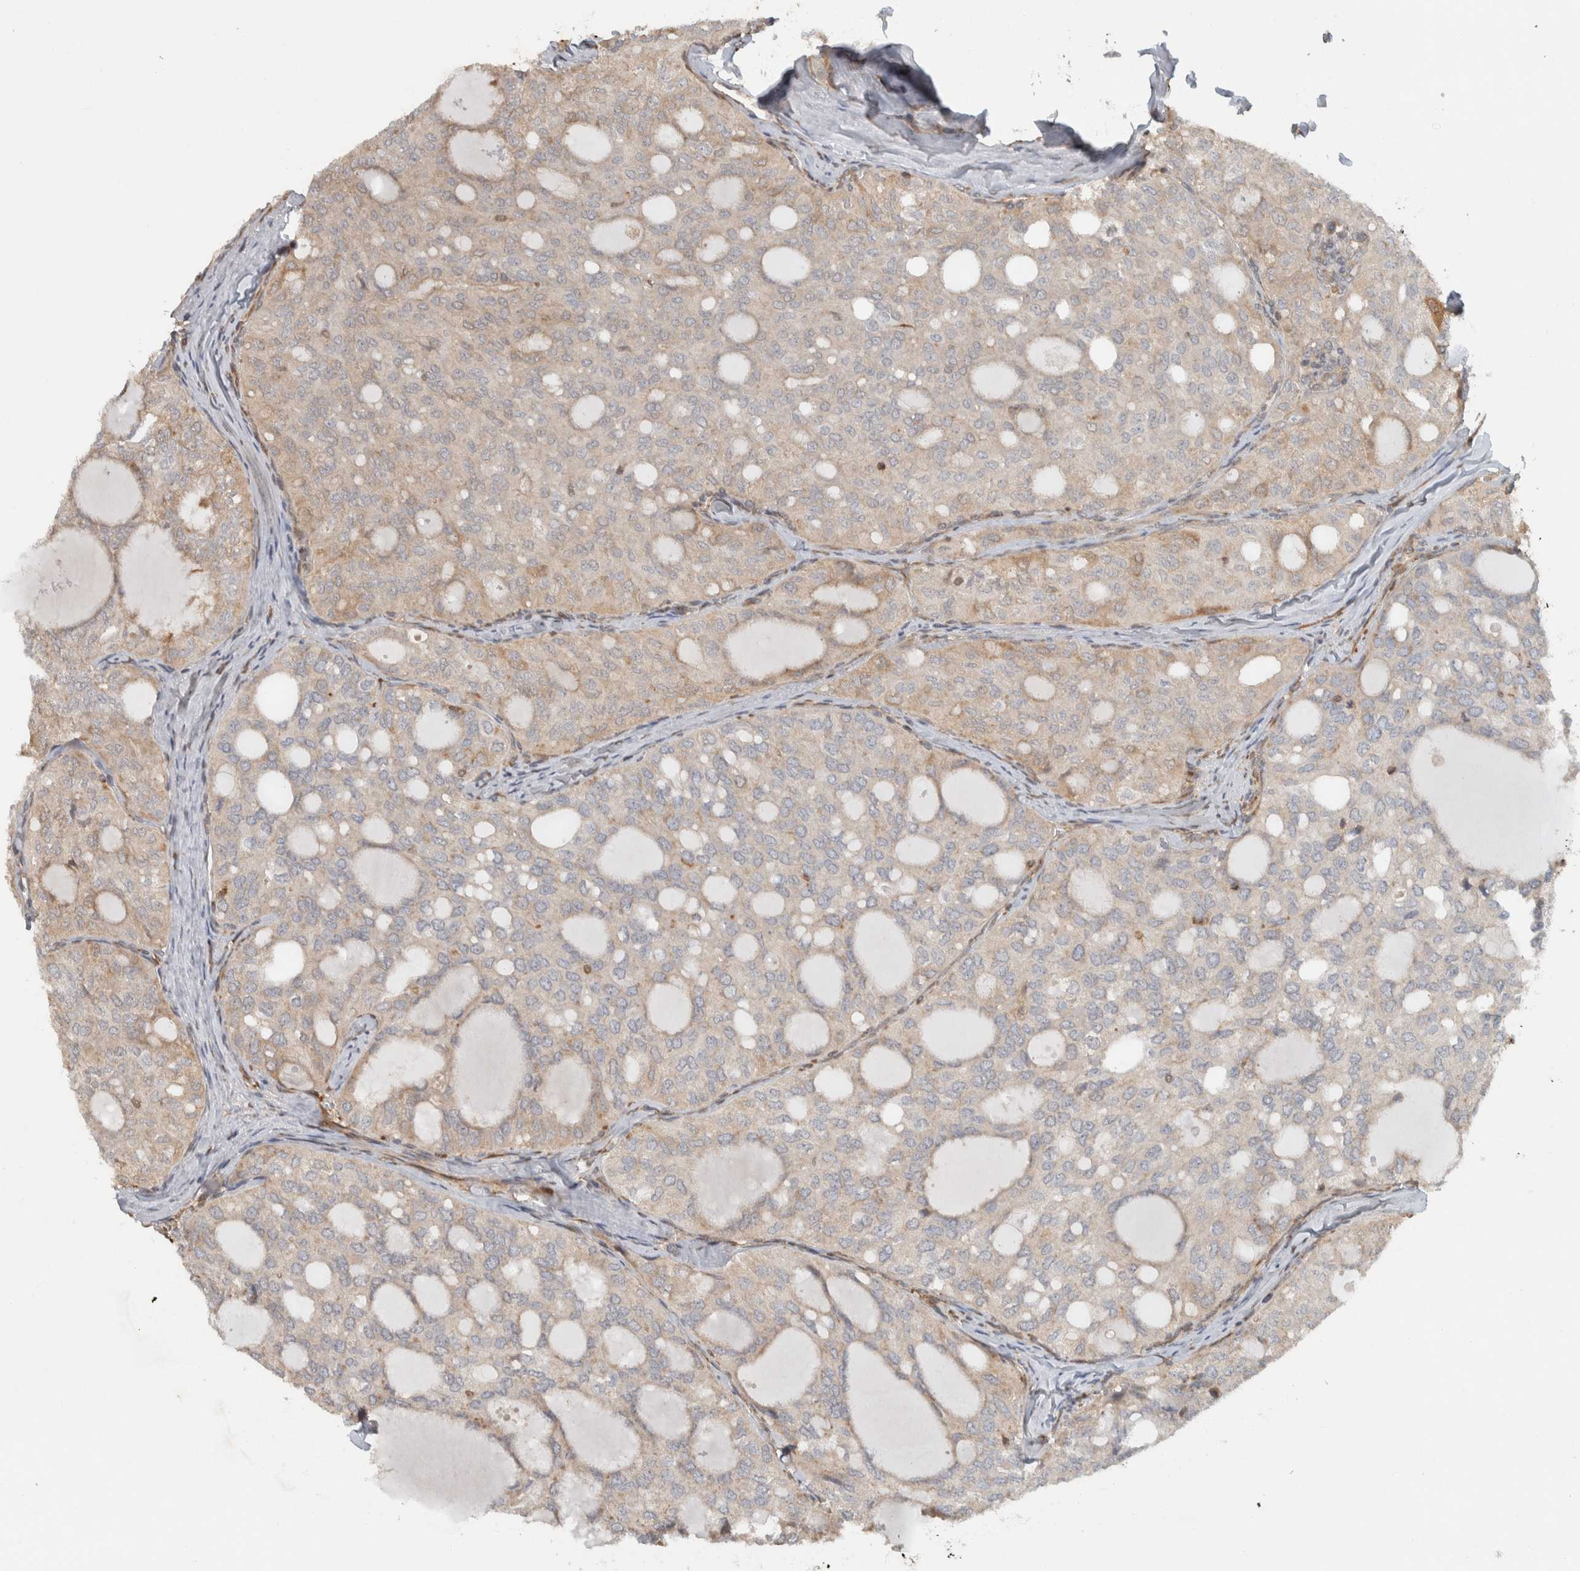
{"staining": {"intensity": "weak", "quantity": "25%-75%", "location": "cytoplasmic/membranous"}, "tissue": "thyroid cancer", "cell_type": "Tumor cells", "image_type": "cancer", "snomed": [{"axis": "morphology", "description": "Follicular adenoma carcinoma, NOS"}, {"axis": "topography", "description": "Thyroid gland"}], "caption": "Protein expression analysis of follicular adenoma carcinoma (thyroid) demonstrates weak cytoplasmic/membranous positivity in approximately 25%-75% of tumor cells. The protein of interest is shown in brown color, while the nuclei are stained blue.", "gene": "CNTROB", "patient": {"sex": "male", "age": 75}}